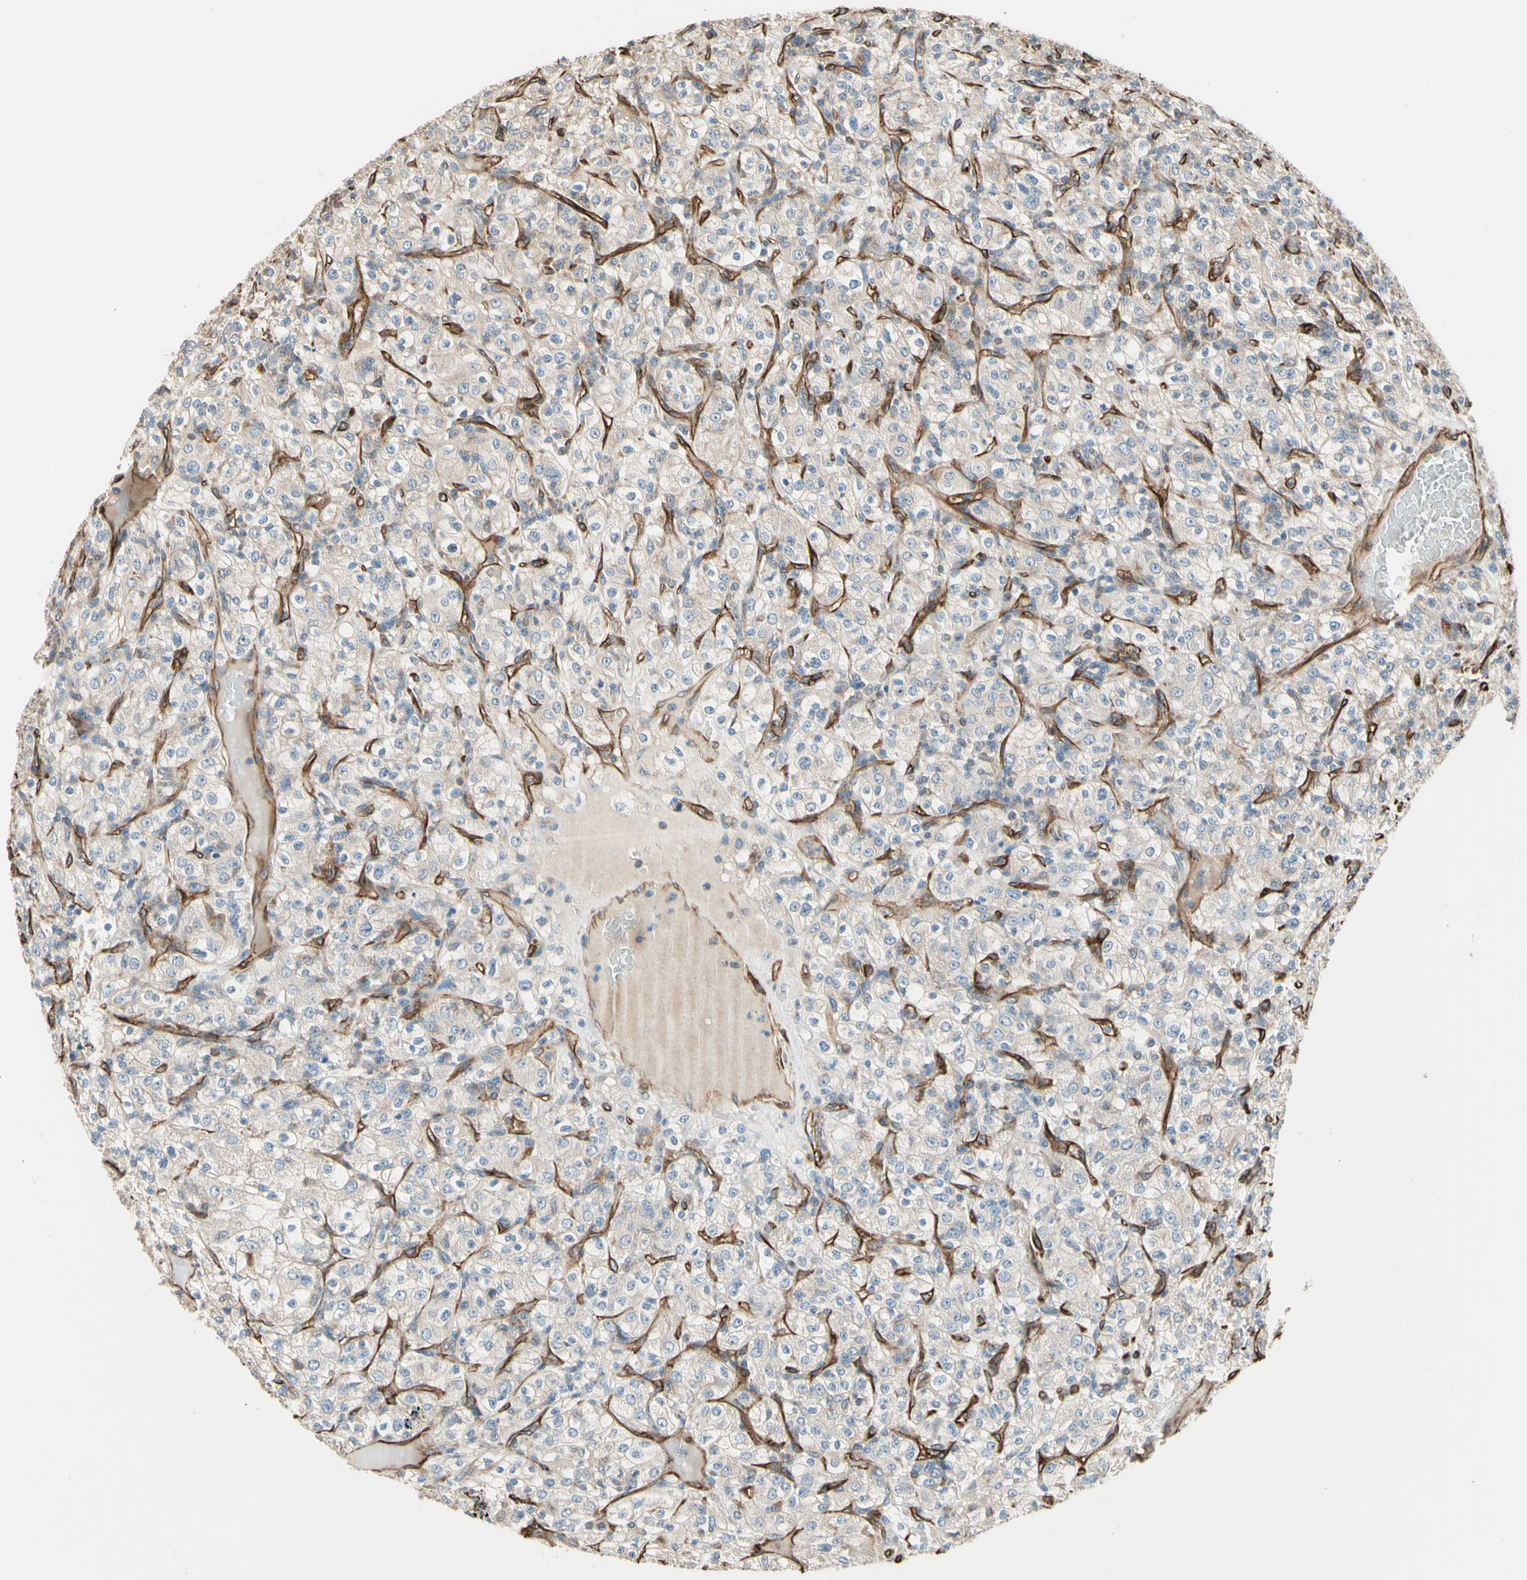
{"staining": {"intensity": "weak", "quantity": "<25%", "location": "cytoplasmic/membranous"}, "tissue": "renal cancer", "cell_type": "Tumor cells", "image_type": "cancer", "snomed": [{"axis": "morphology", "description": "Normal tissue, NOS"}, {"axis": "morphology", "description": "Adenocarcinoma, NOS"}, {"axis": "topography", "description": "Kidney"}], "caption": "Human renal cancer (adenocarcinoma) stained for a protein using immunohistochemistry (IHC) reveals no expression in tumor cells.", "gene": "TRAF2", "patient": {"sex": "female", "age": 72}}